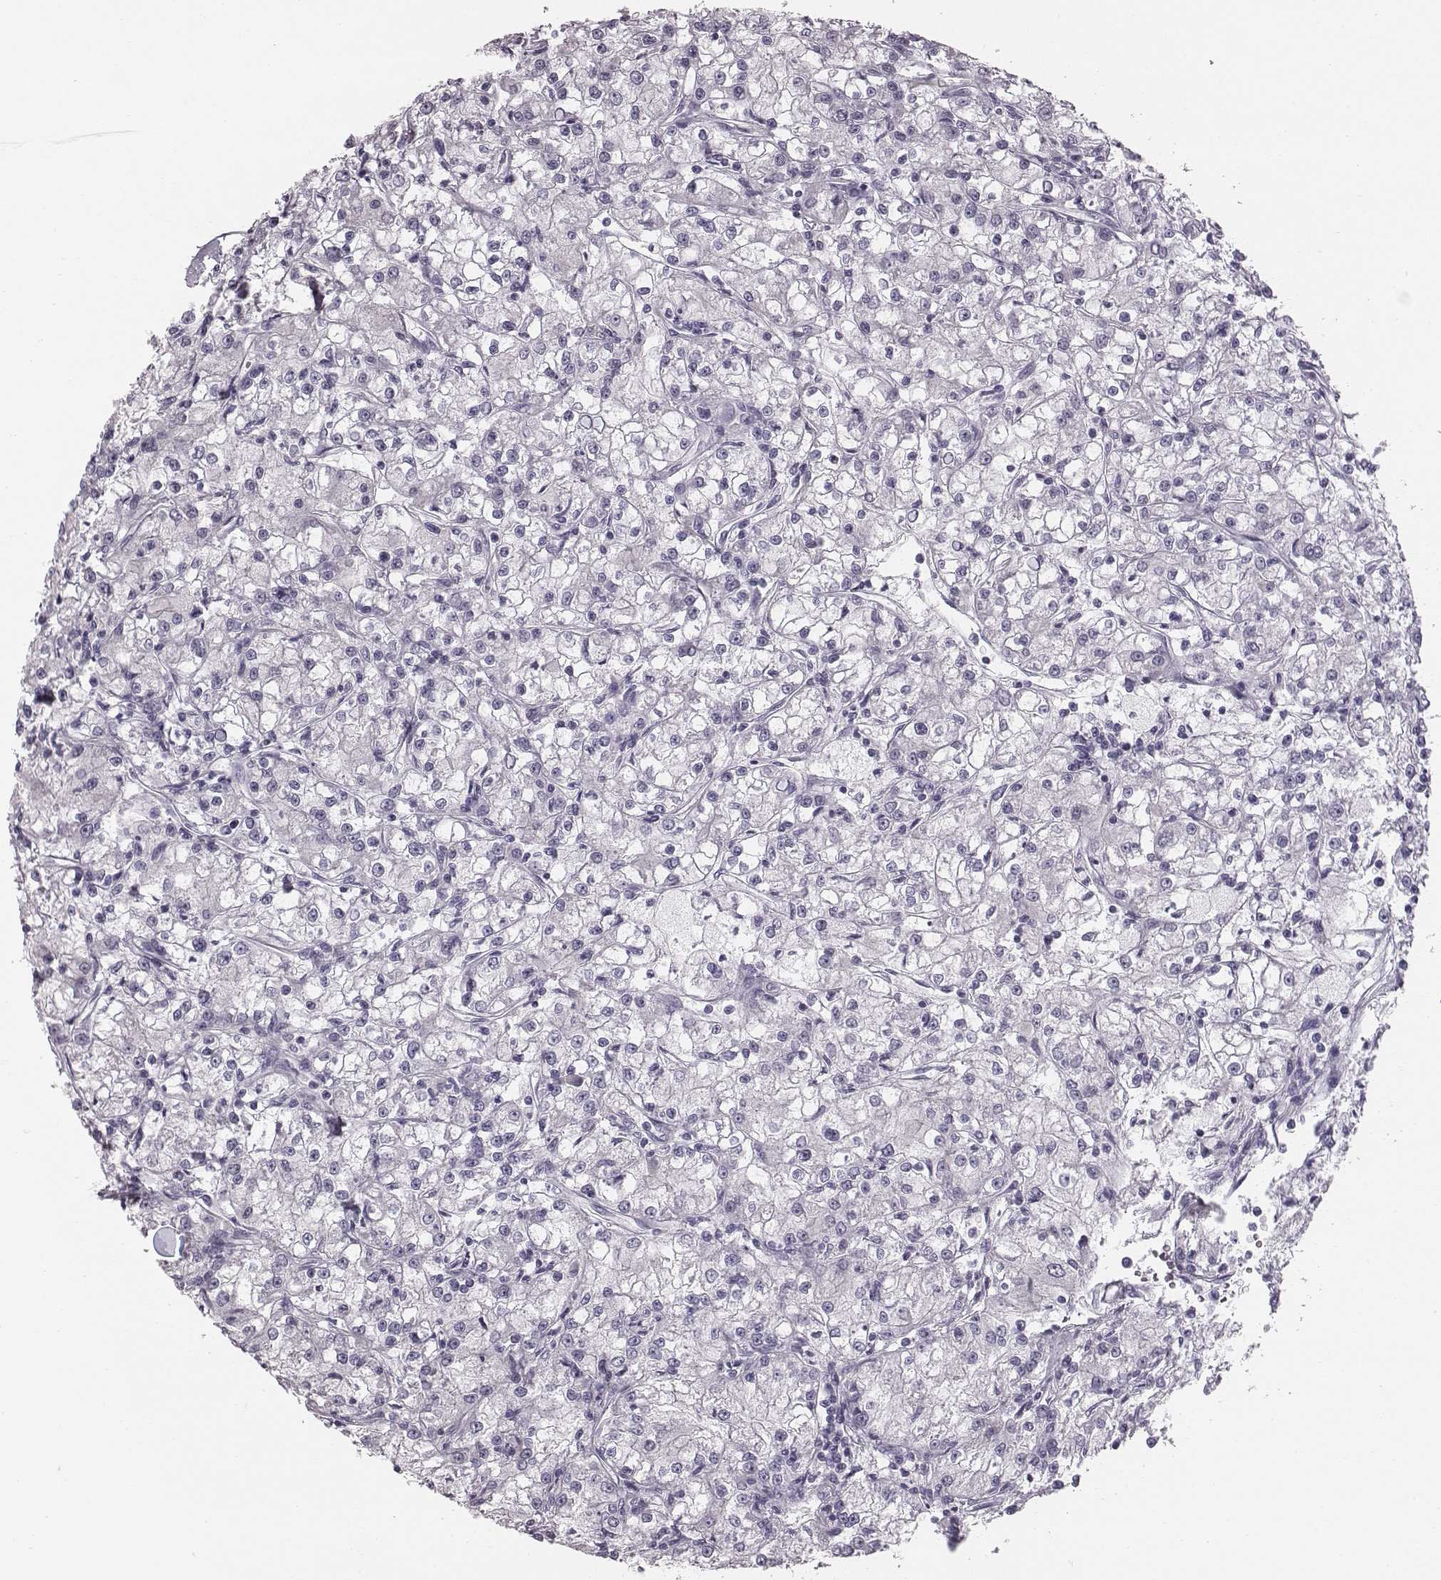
{"staining": {"intensity": "negative", "quantity": "none", "location": "none"}, "tissue": "renal cancer", "cell_type": "Tumor cells", "image_type": "cancer", "snomed": [{"axis": "morphology", "description": "Adenocarcinoma, NOS"}, {"axis": "topography", "description": "Kidney"}], "caption": "An image of human renal cancer (adenocarcinoma) is negative for staining in tumor cells.", "gene": "CRISP1", "patient": {"sex": "female", "age": 59}}